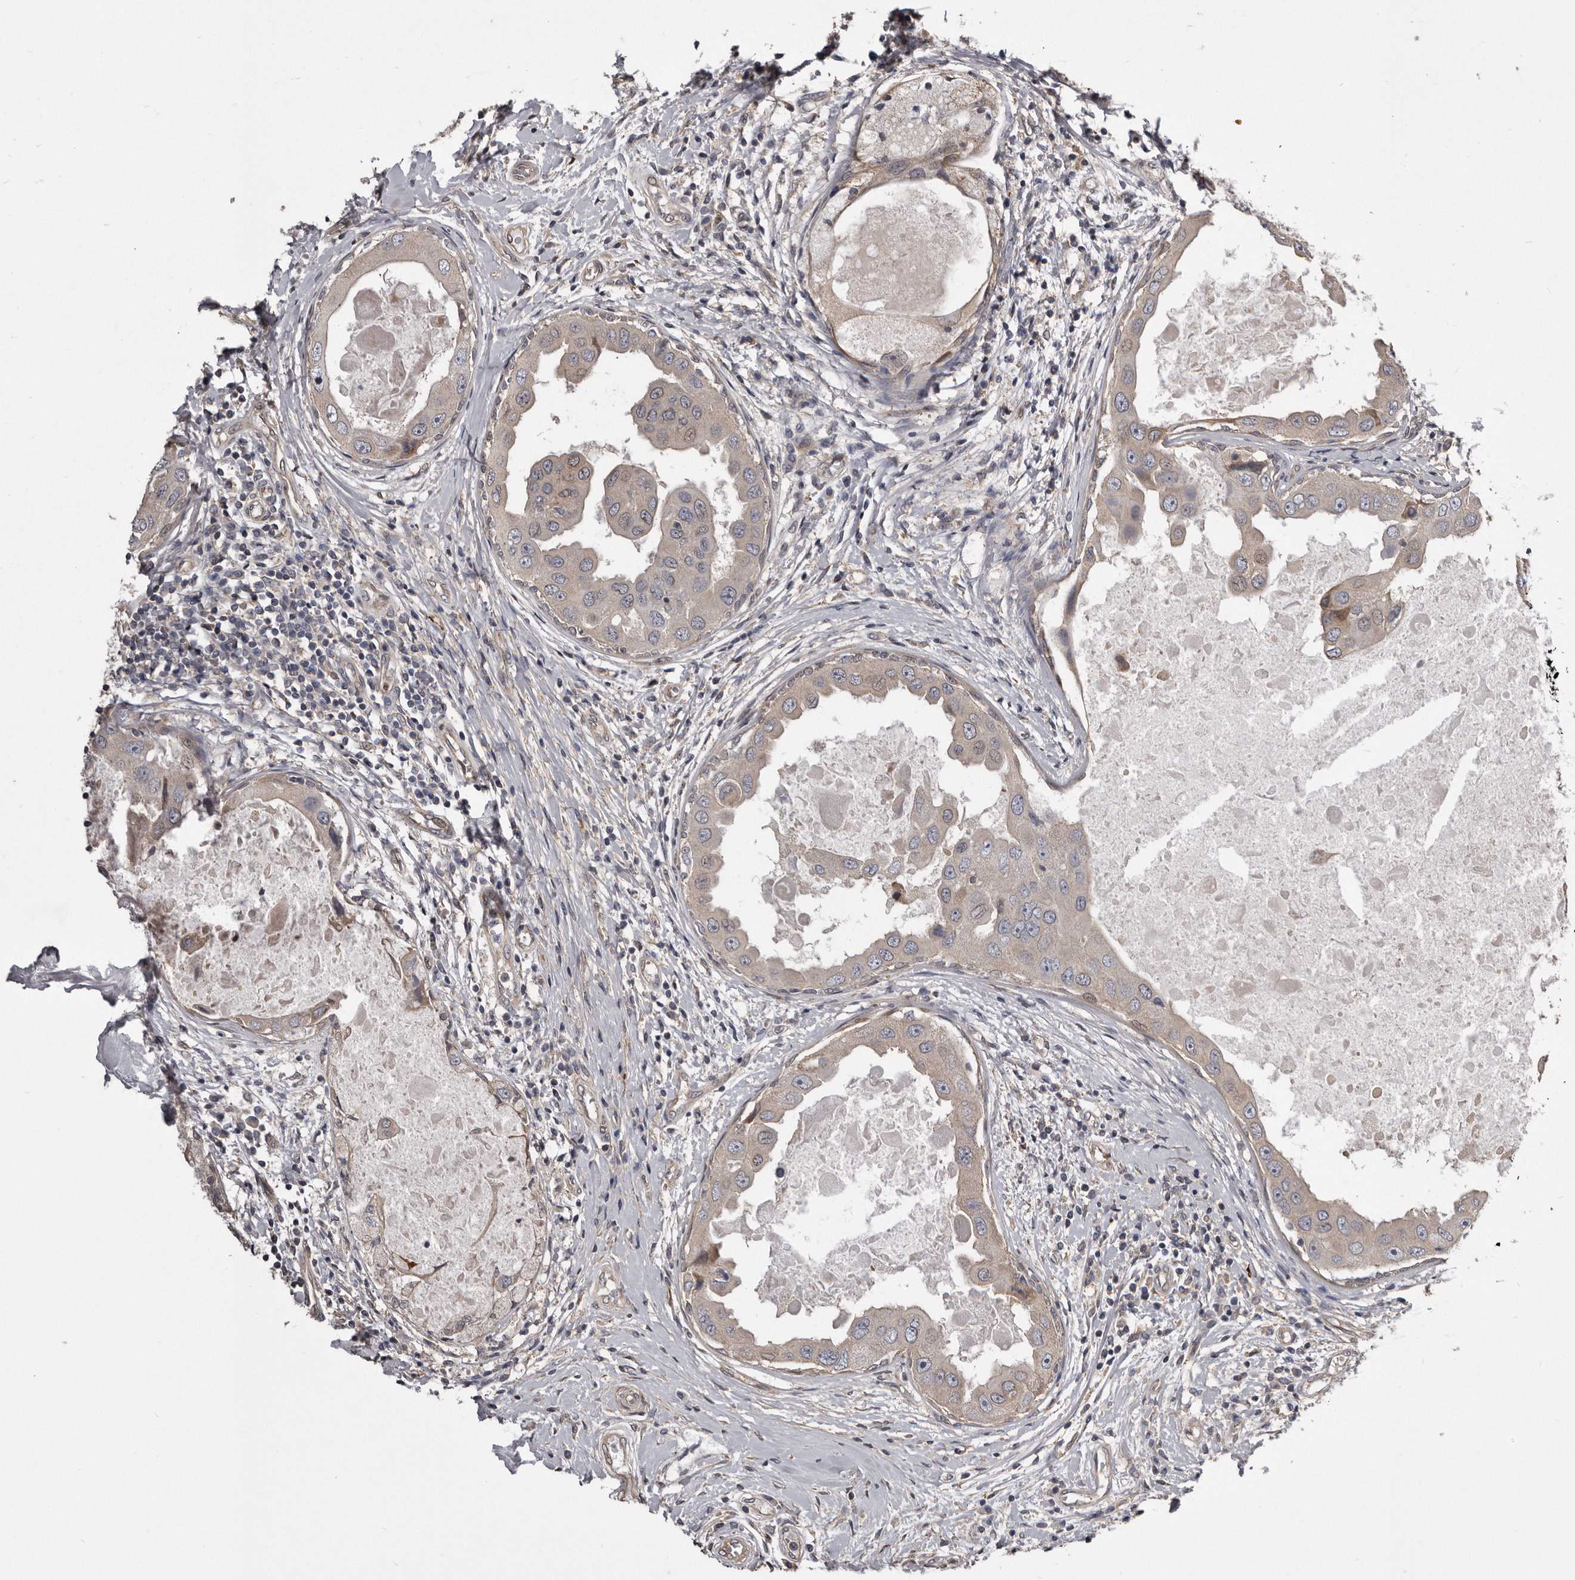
{"staining": {"intensity": "weak", "quantity": "<25%", "location": "cytoplasmic/membranous"}, "tissue": "breast cancer", "cell_type": "Tumor cells", "image_type": "cancer", "snomed": [{"axis": "morphology", "description": "Duct carcinoma"}, {"axis": "topography", "description": "Breast"}], "caption": "Photomicrograph shows no protein positivity in tumor cells of breast cancer (invasive ductal carcinoma) tissue.", "gene": "ARMCX1", "patient": {"sex": "female", "age": 27}}